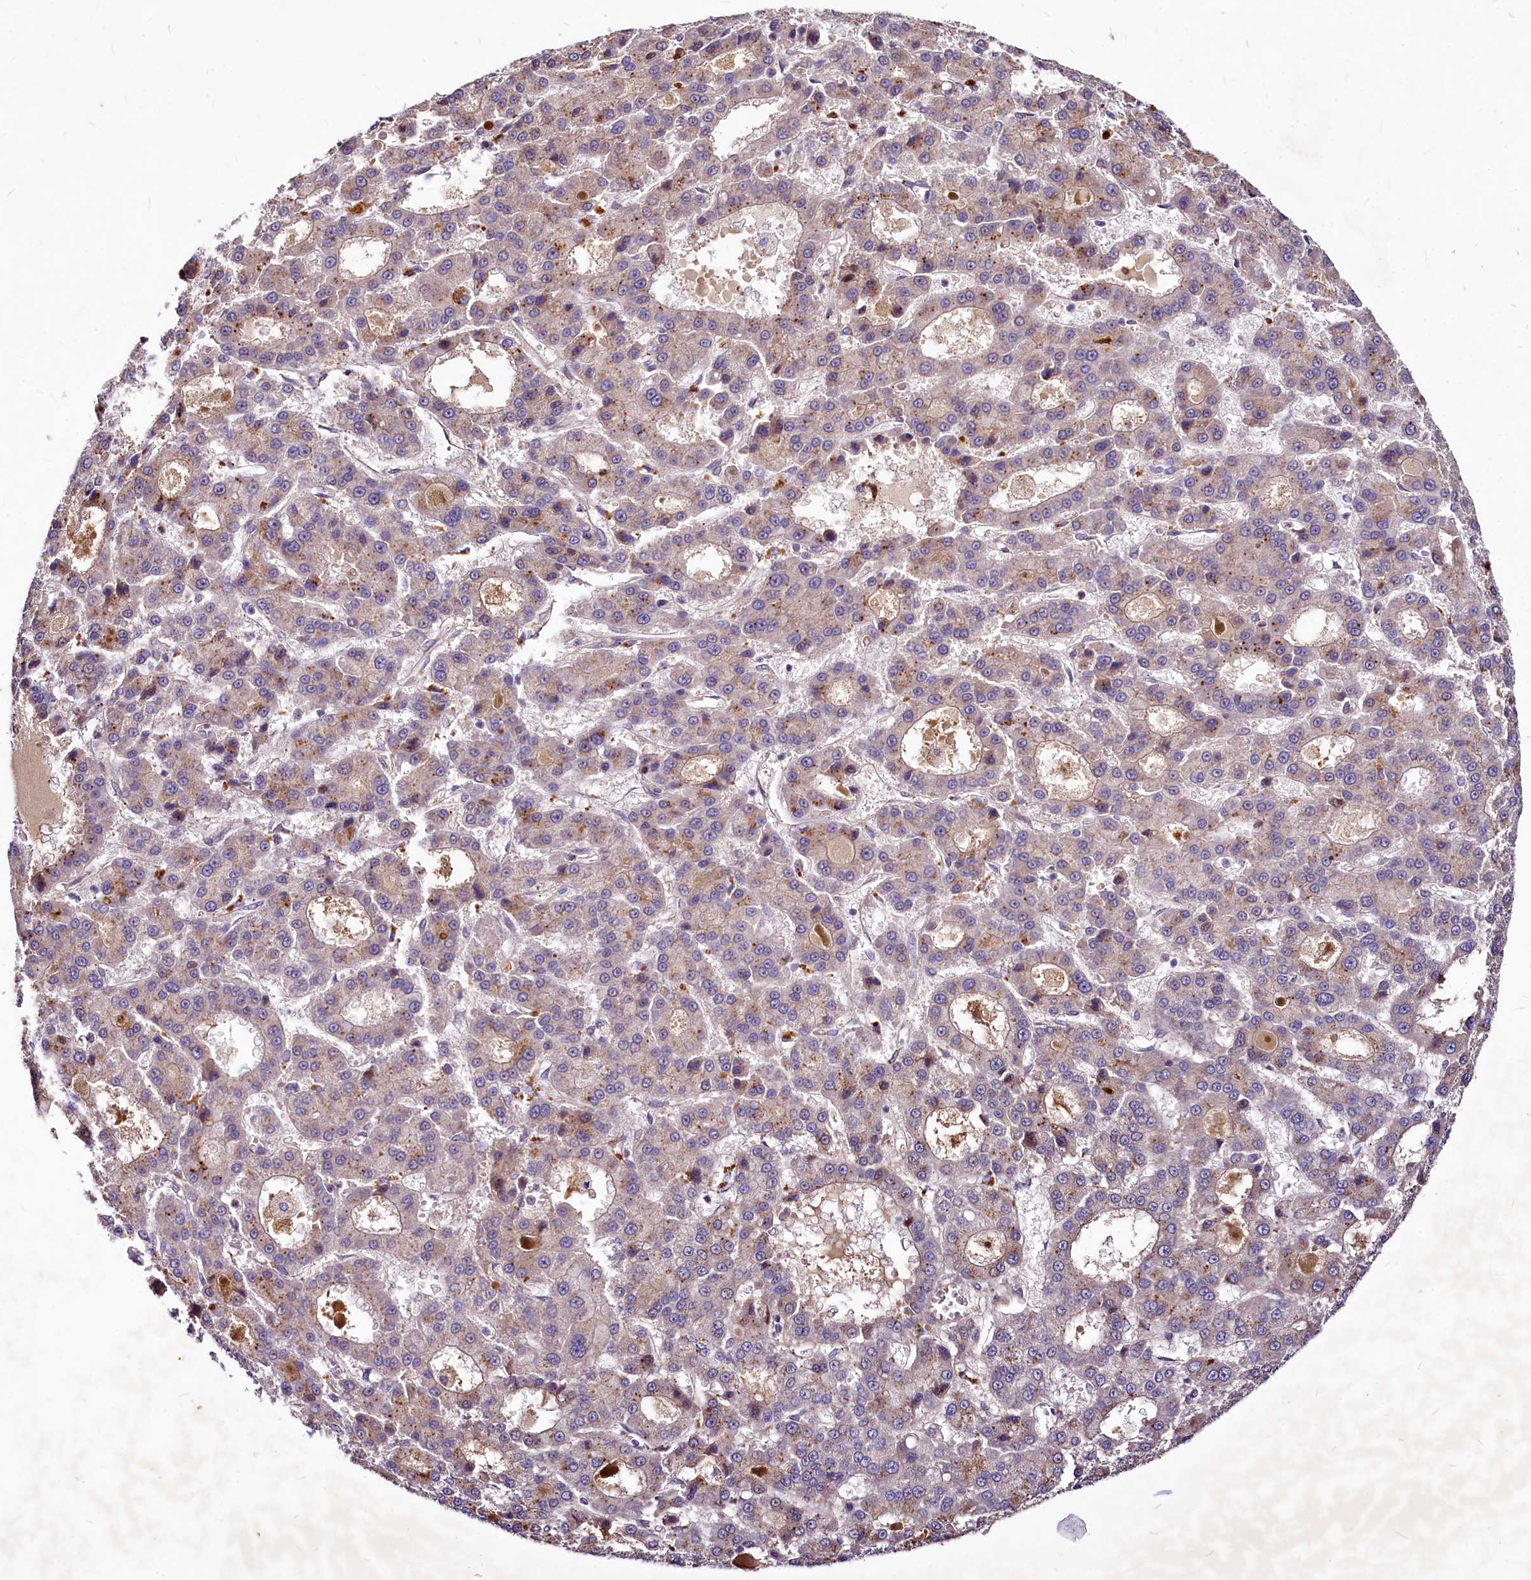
{"staining": {"intensity": "weak", "quantity": "<25%", "location": "cytoplasmic/membranous"}, "tissue": "liver cancer", "cell_type": "Tumor cells", "image_type": "cancer", "snomed": [{"axis": "morphology", "description": "Carcinoma, Hepatocellular, NOS"}, {"axis": "topography", "description": "Liver"}], "caption": "Immunohistochemistry (IHC) of liver hepatocellular carcinoma displays no positivity in tumor cells. (DAB immunohistochemistry visualized using brightfield microscopy, high magnification).", "gene": "C11orf86", "patient": {"sex": "male", "age": 70}}